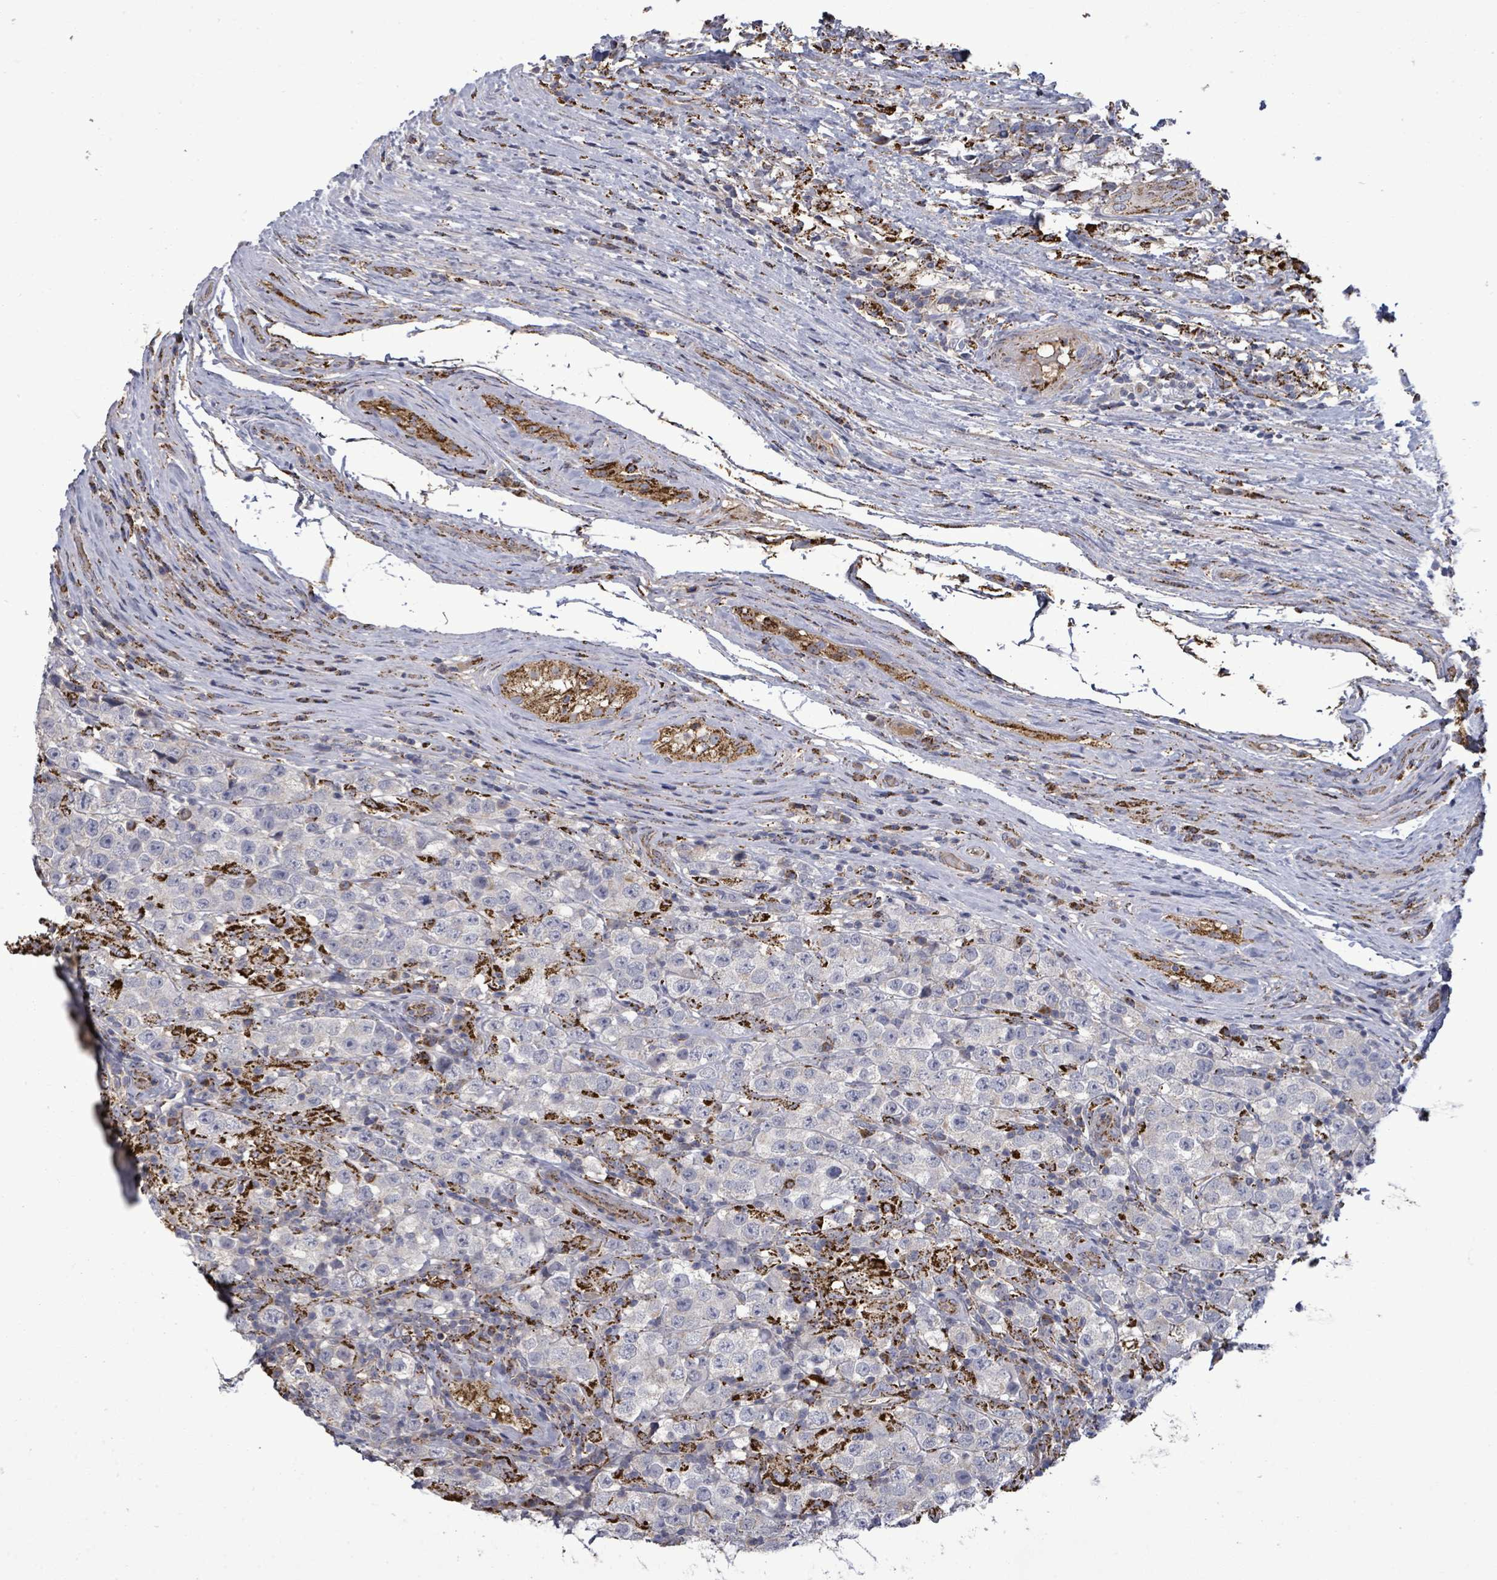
{"staining": {"intensity": "negative", "quantity": "none", "location": "none"}, "tissue": "testis cancer", "cell_type": "Tumor cells", "image_type": "cancer", "snomed": [{"axis": "morphology", "description": "Seminoma, NOS"}, {"axis": "morphology", "description": "Carcinoma, Embryonal, NOS"}, {"axis": "topography", "description": "Testis"}], "caption": "Testis cancer (seminoma) was stained to show a protein in brown. There is no significant positivity in tumor cells.", "gene": "MTMR12", "patient": {"sex": "male", "age": 41}}